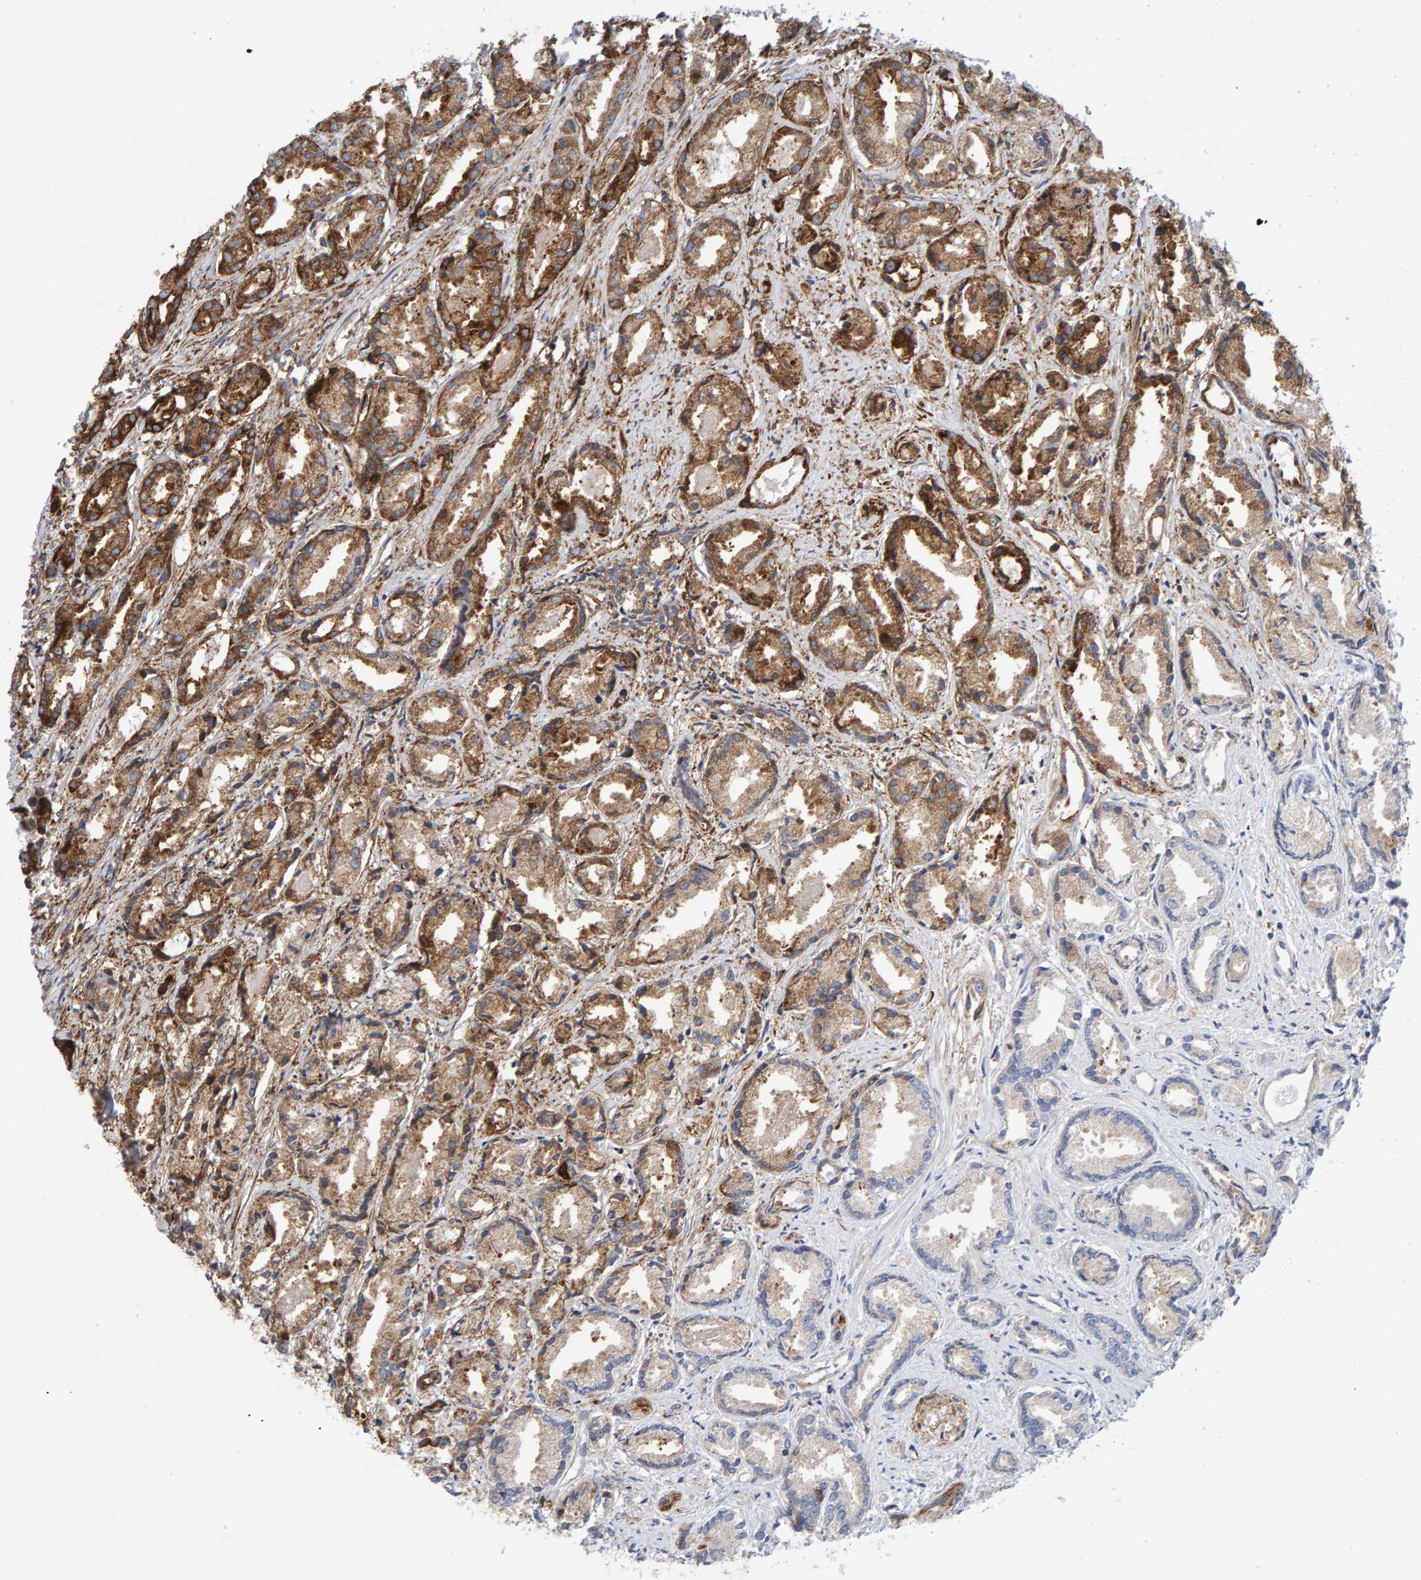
{"staining": {"intensity": "strong", "quantity": "25%-75%", "location": "cytoplasmic/membranous"}, "tissue": "prostate cancer", "cell_type": "Tumor cells", "image_type": "cancer", "snomed": [{"axis": "morphology", "description": "Adenocarcinoma, Low grade"}, {"axis": "topography", "description": "Prostate"}], "caption": "Low-grade adenocarcinoma (prostate) tissue shows strong cytoplasmic/membranous staining in approximately 25%-75% of tumor cells (IHC, brightfield microscopy, high magnification).", "gene": "MVP", "patient": {"sex": "male", "age": 72}}